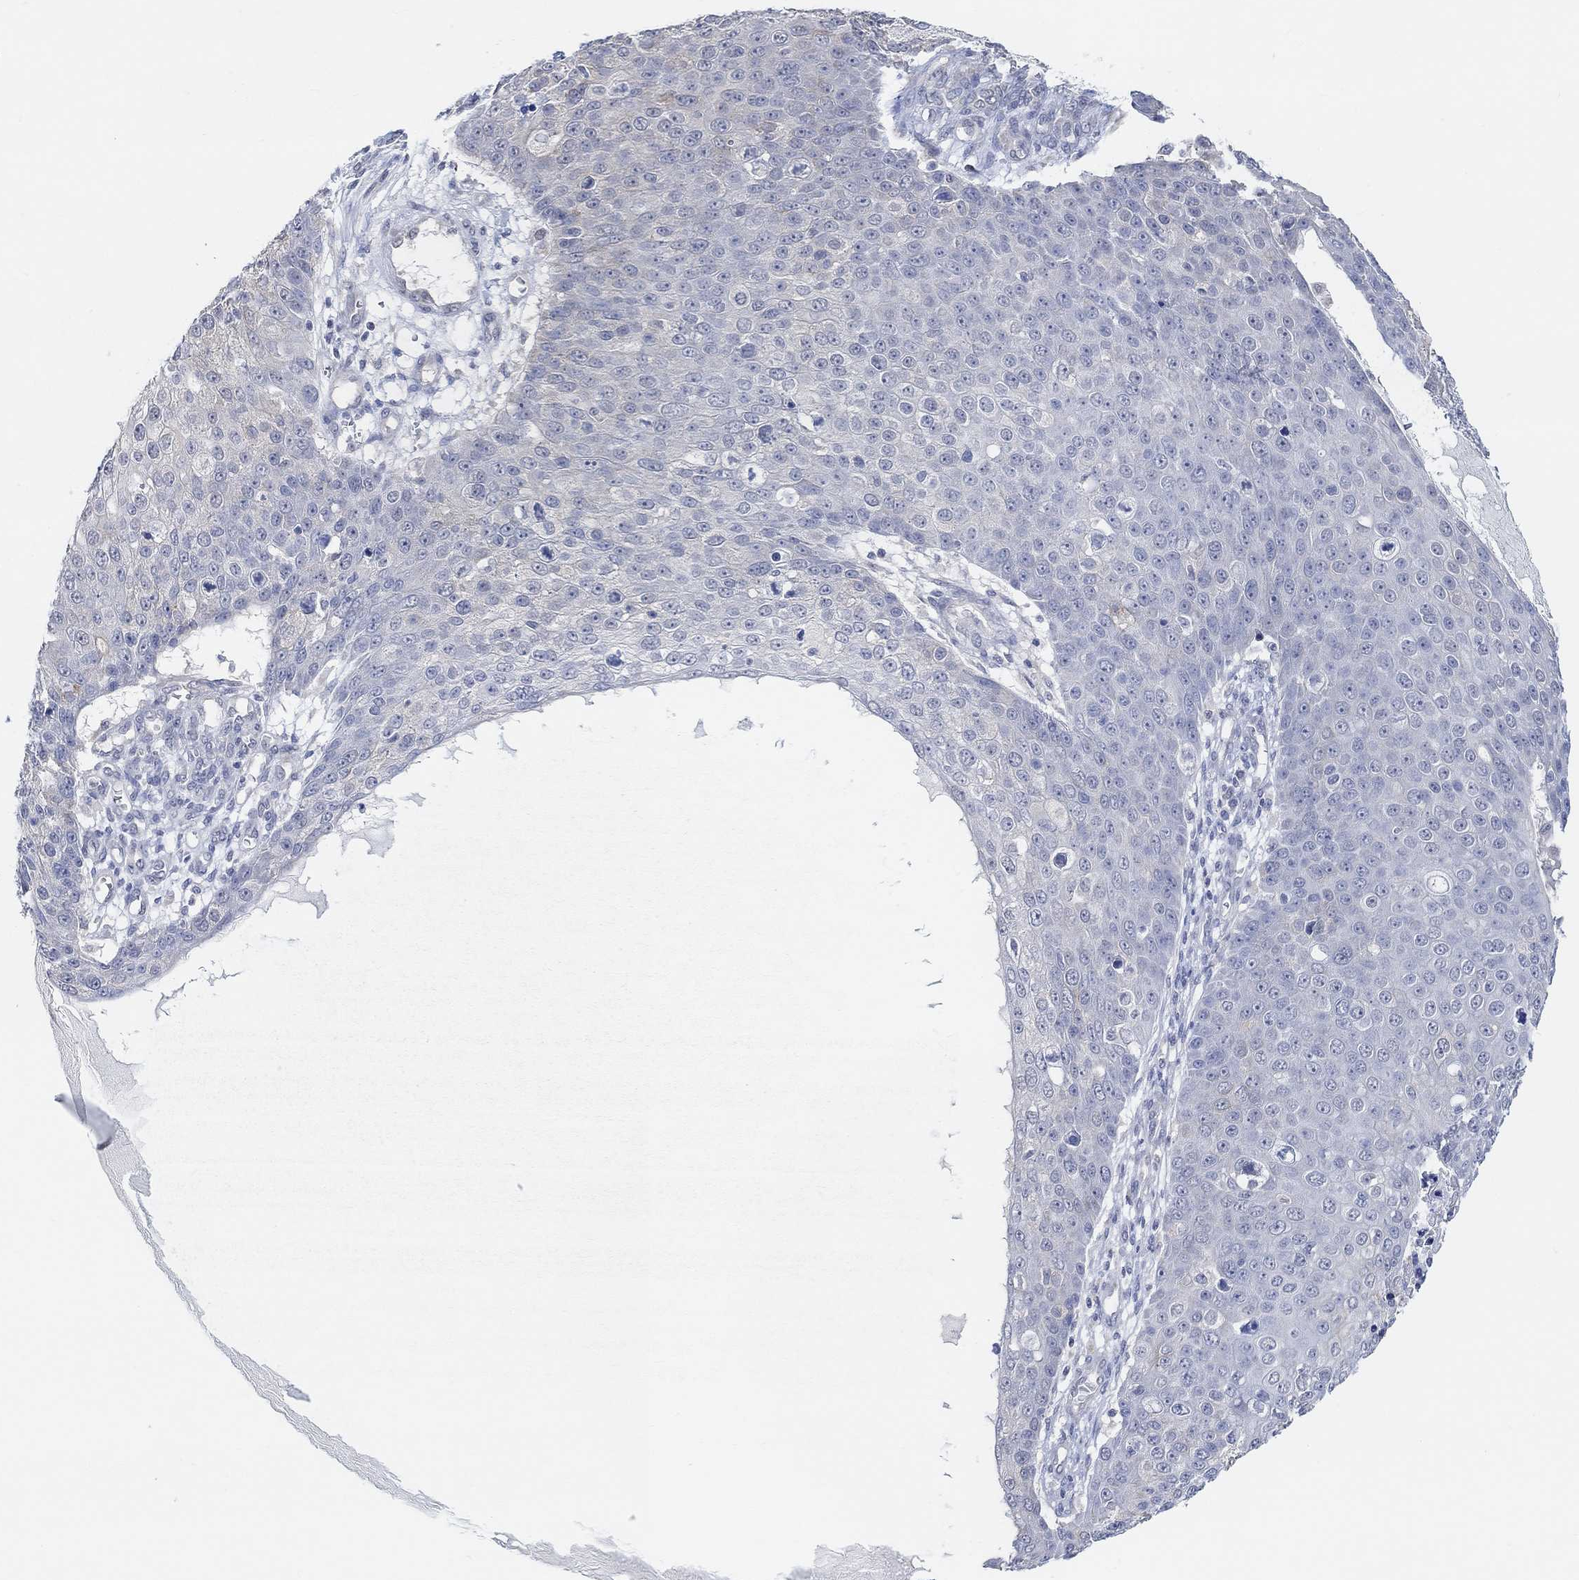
{"staining": {"intensity": "negative", "quantity": "none", "location": "none"}, "tissue": "skin cancer", "cell_type": "Tumor cells", "image_type": "cancer", "snomed": [{"axis": "morphology", "description": "Squamous cell carcinoma, NOS"}, {"axis": "topography", "description": "Skin"}], "caption": "High magnification brightfield microscopy of skin cancer (squamous cell carcinoma) stained with DAB (brown) and counterstained with hematoxylin (blue): tumor cells show no significant staining.", "gene": "MUC1", "patient": {"sex": "male", "age": 71}}